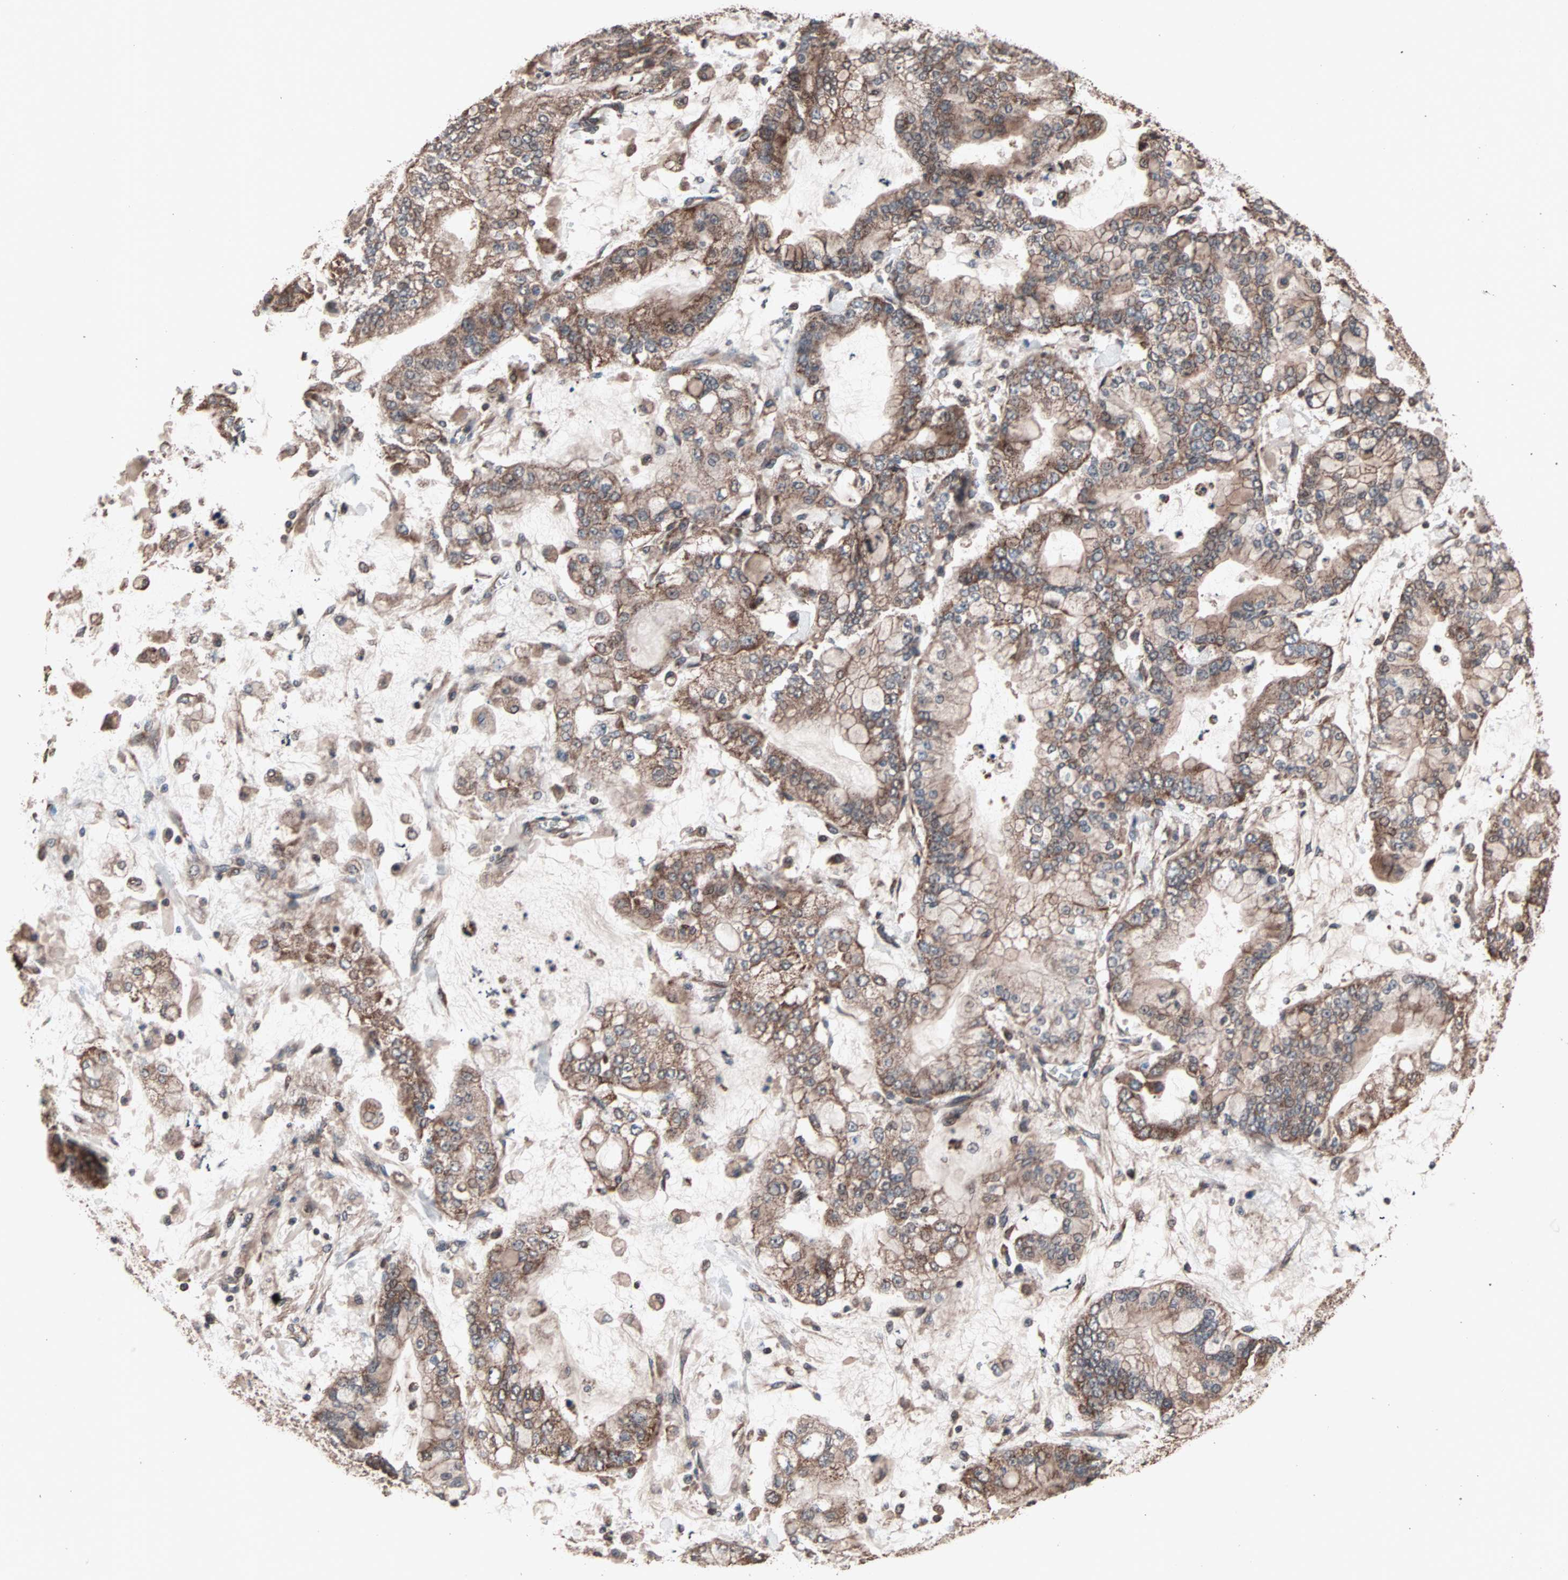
{"staining": {"intensity": "moderate", "quantity": ">75%", "location": "cytoplasmic/membranous"}, "tissue": "stomach cancer", "cell_type": "Tumor cells", "image_type": "cancer", "snomed": [{"axis": "morphology", "description": "Normal tissue, NOS"}, {"axis": "morphology", "description": "Adenocarcinoma, NOS"}, {"axis": "topography", "description": "Stomach, upper"}, {"axis": "topography", "description": "Stomach"}], "caption": "A brown stain labels moderate cytoplasmic/membranous positivity of a protein in human adenocarcinoma (stomach) tumor cells.", "gene": "MRPL2", "patient": {"sex": "male", "age": 76}}